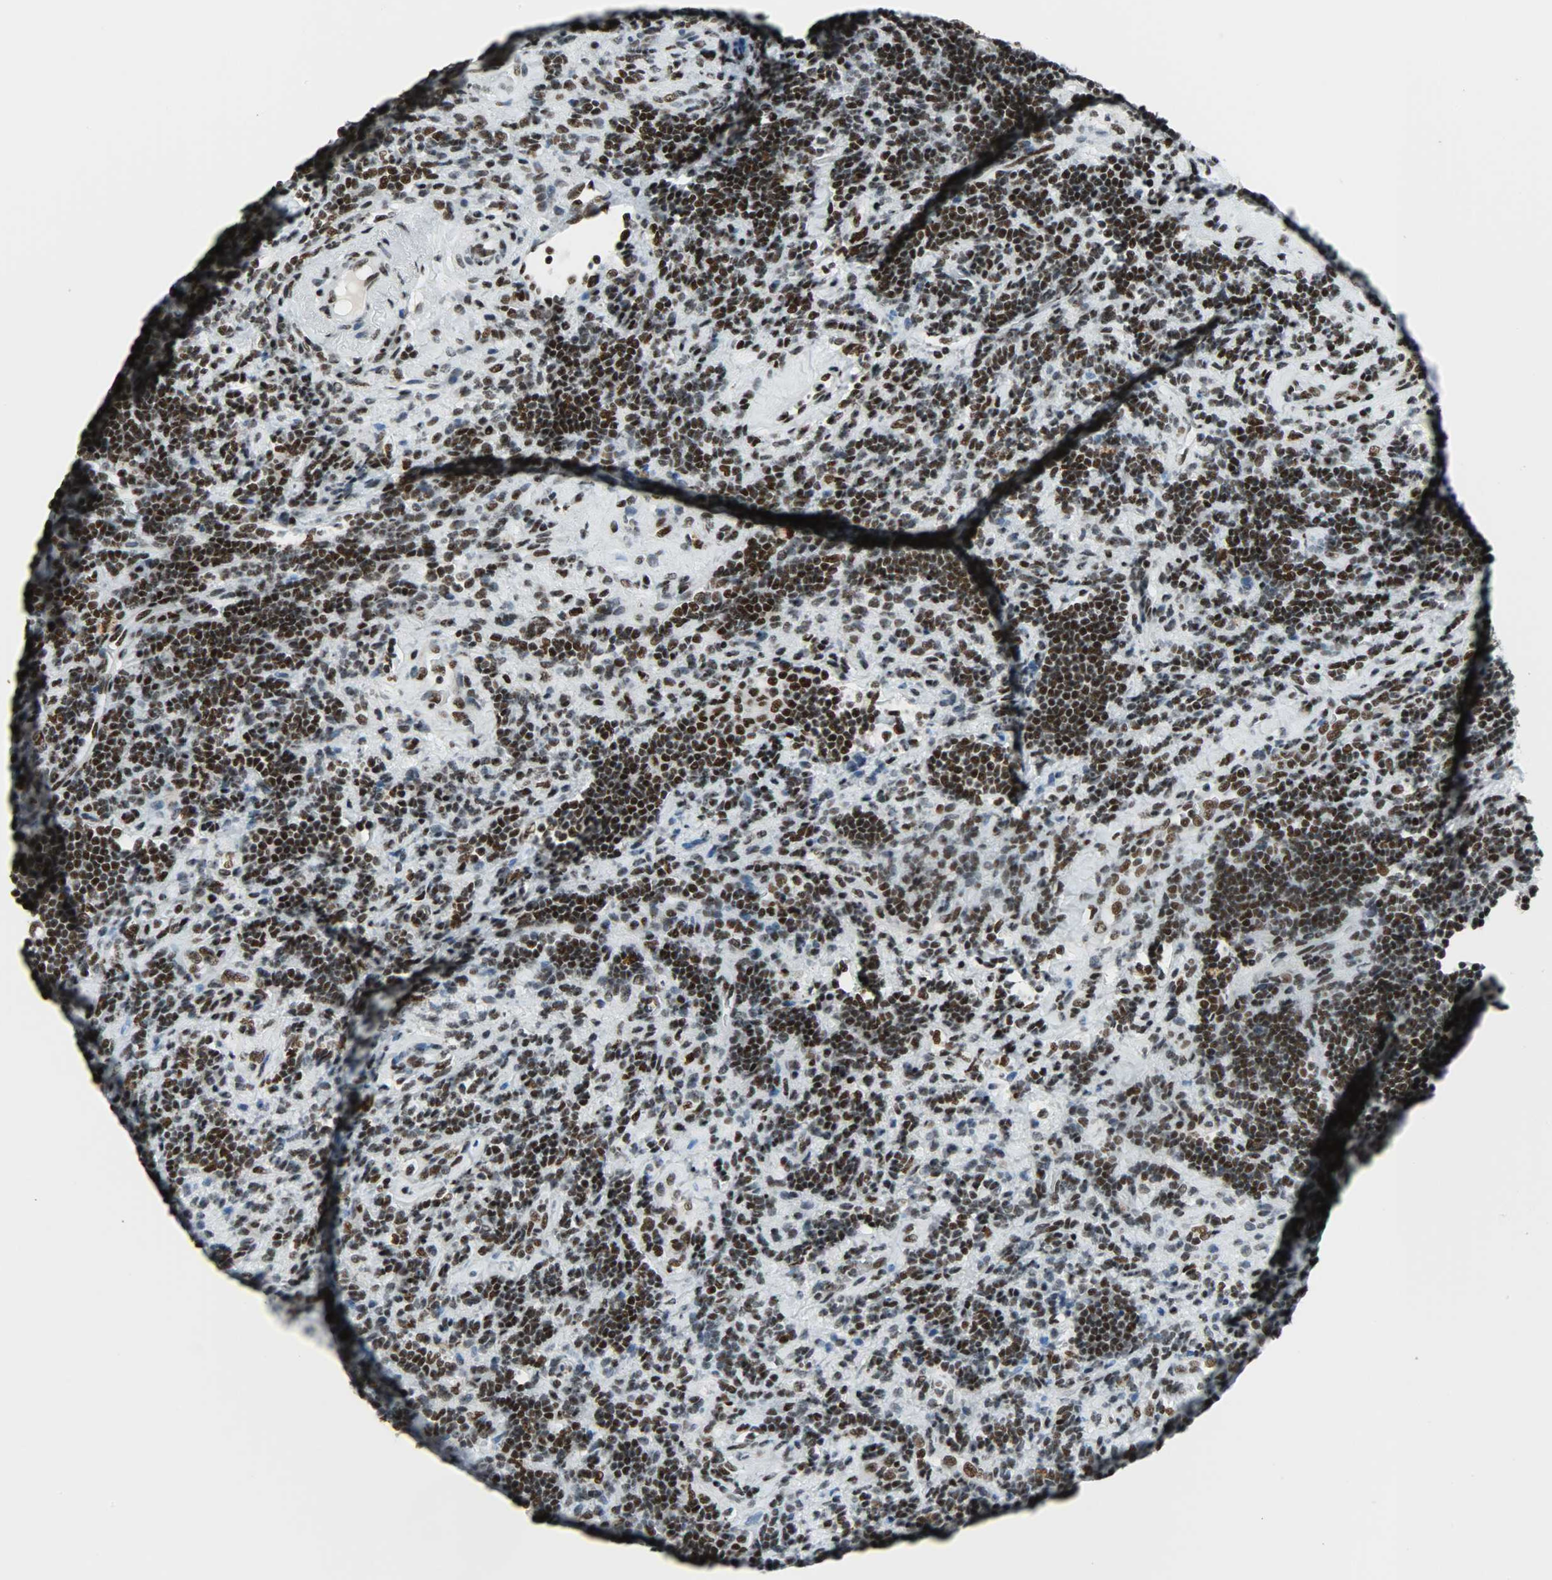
{"staining": {"intensity": "strong", "quantity": ">75%", "location": "nuclear"}, "tissue": "lymphoma", "cell_type": "Tumor cells", "image_type": "cancer", "snomed": [{"axis": "morphology", "description": "Malignant lymphoma, non-Hodgkin's type, Low grade"}, {"axis": "topography", "description": "Lymph node"}], "caption": "Lymphoma stained with DAB immunohistochemistry (IHC) displays high levels of strong nuclear expression in approximately >75% of tumor cells.", "gene": "SNRPA", "patient": {"sex": "male", "age": 70}}